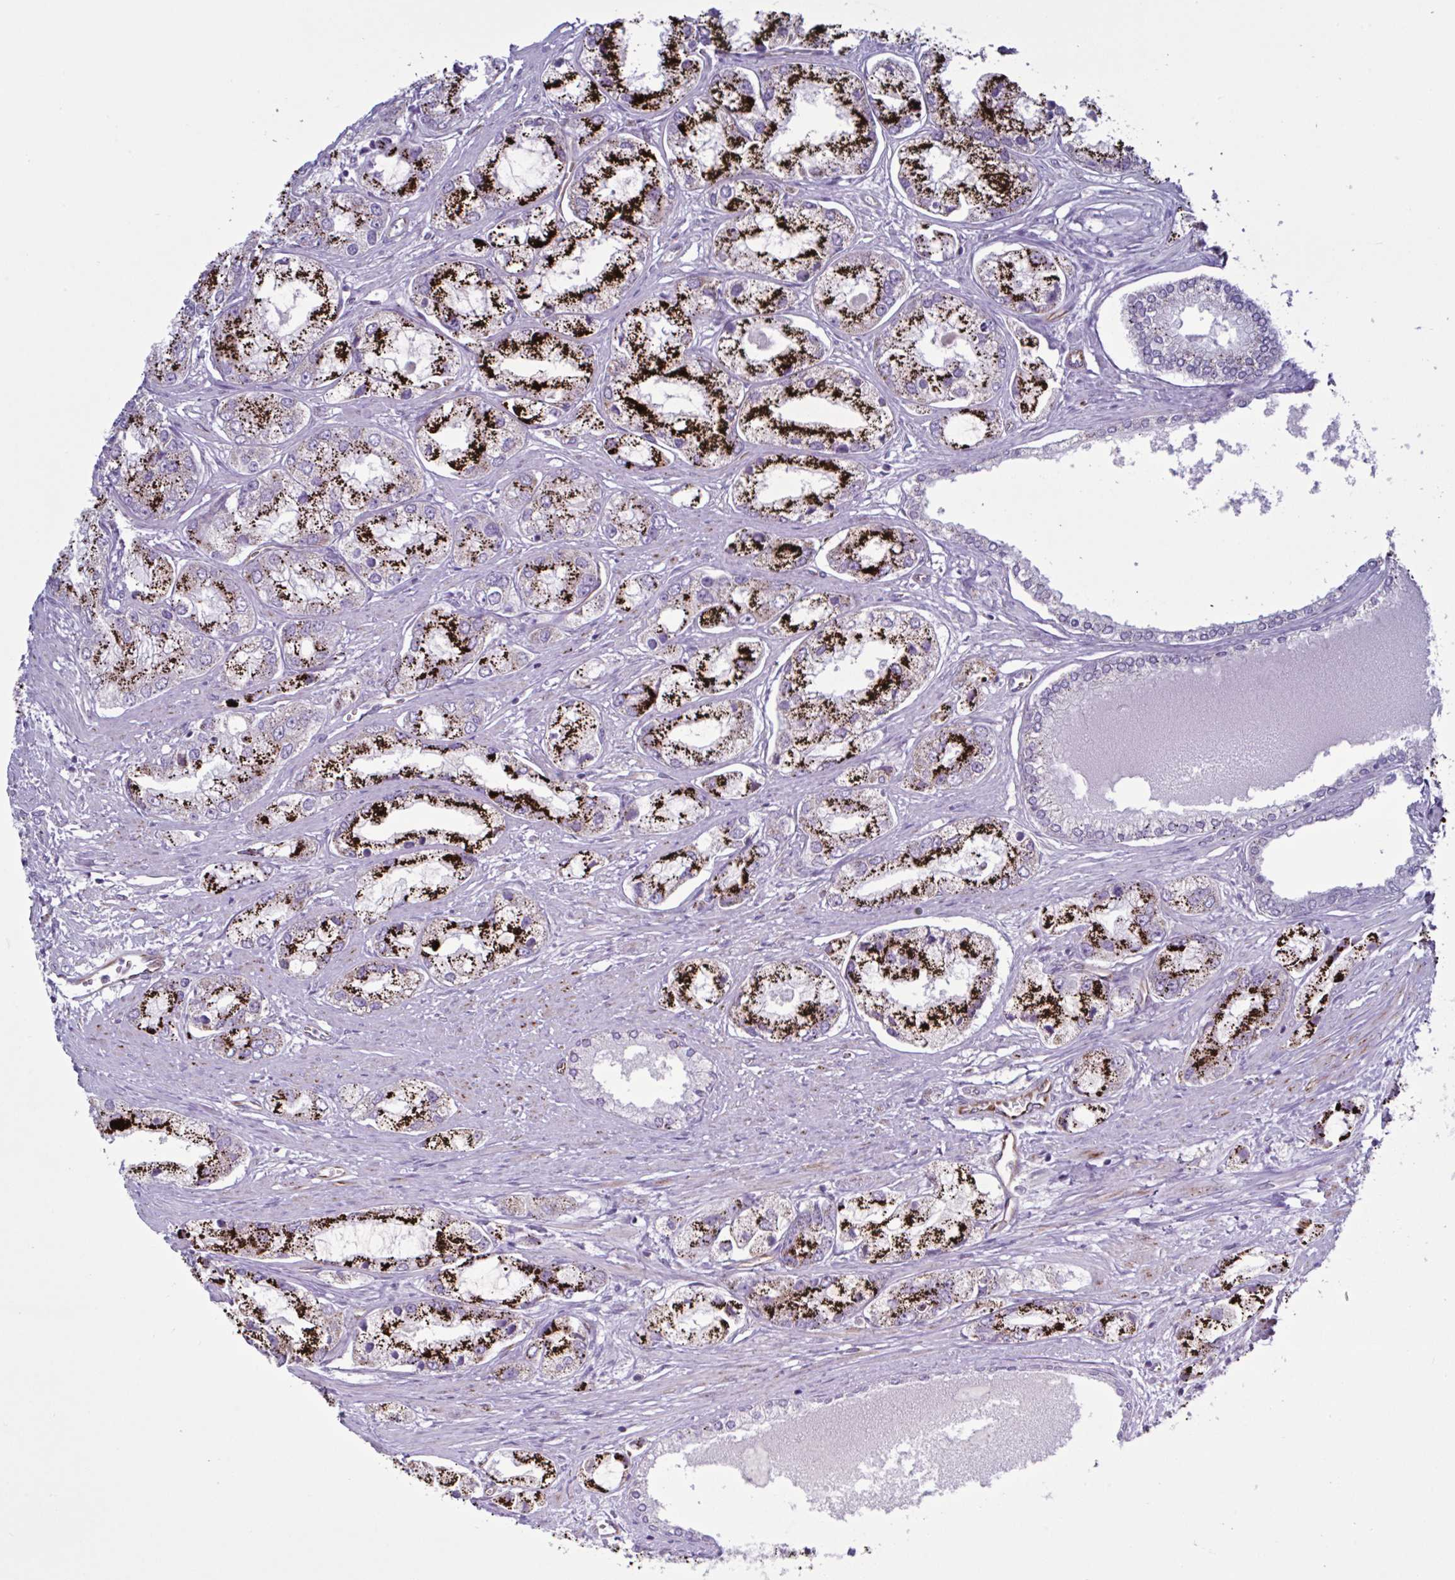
{"staining": {"intensity": "strong", "quantity": ">75%", "location": "cytoplasmic/membranous"}, "tissue": "prostate cancer", "cell_type": "Tumor cells", "image_type": "cancer", "snomed": [{"axis": "morphology", "description": "Adenocarcinoma, Low grade"}, {"axis": "topography", "description": "Prostate"}], "caption": "This image demonstrates immunohistochemistry (IHC) staining of prostate cancer (adenocarcinoma (low-grade)), with high strong cytoplasmic/membranous staining in about >75% of tumor cells.", "gene": "TMEM86B", "patient": {"sex": "male", "age": 69}}